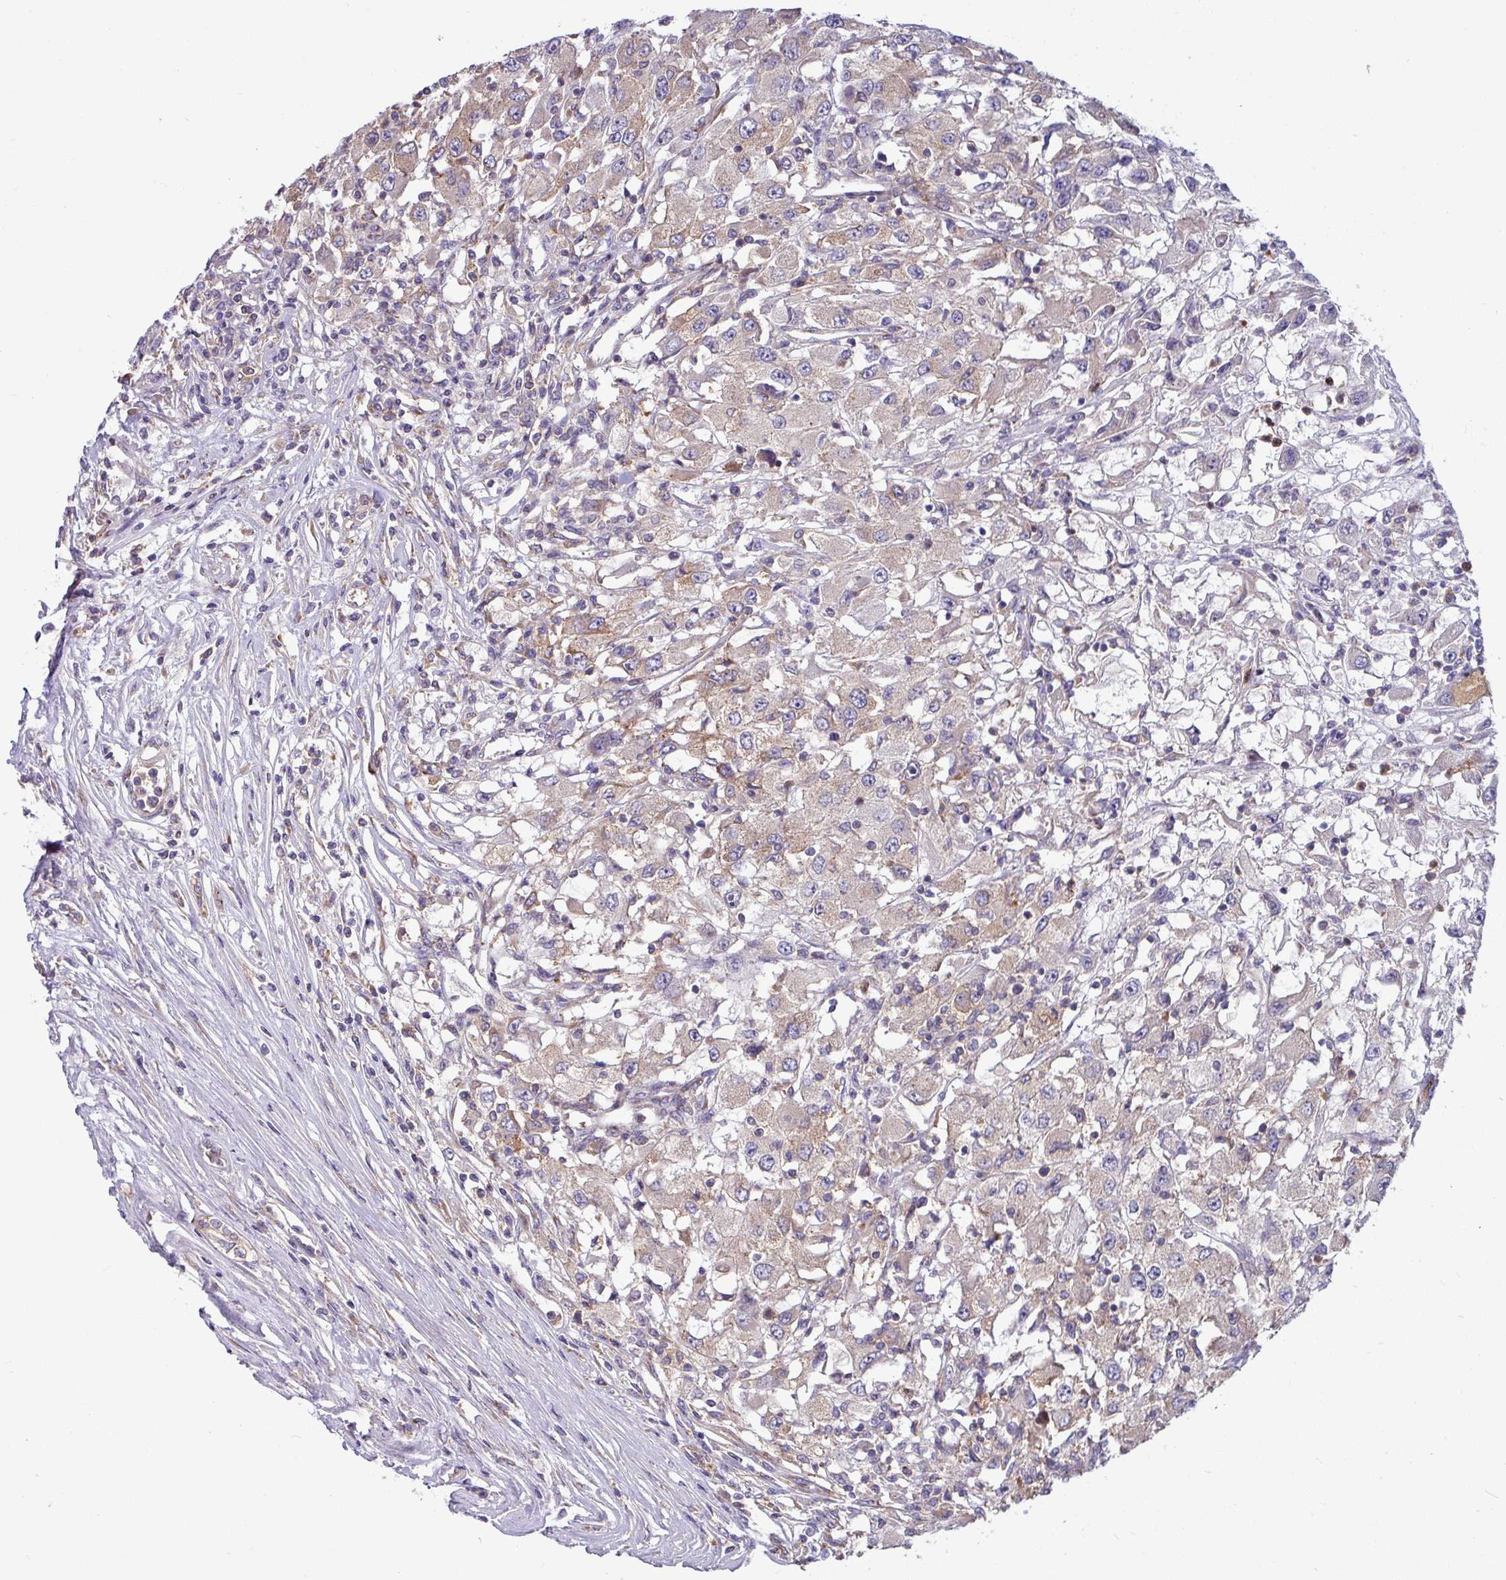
{"staining": {"intensity": "weak", "quantity": "25%-75%", "location": "cytoplasmic/membranous"}, "tissue": "renal cancer", "cell_type": "Tumor cells", "image_type": "cancer", "snomed": [{"axis": "morphology", "description": "Adenocarcinoma, NOS"}, {"axis": "topography", "description": "Kidney"}], "caption": "Immunohistochemical staining of human adenocarcinoma (renal) reveals low levels of weak cytoplasmic/membranous positivity in approximately 25%-75% of tumor cells. Immunohistochemistry (ihc) stains the protein of interest in brown and the nuclei are stained blue.", "gene": "LSM12", "patient": {"sex": "female", "age": 67}}